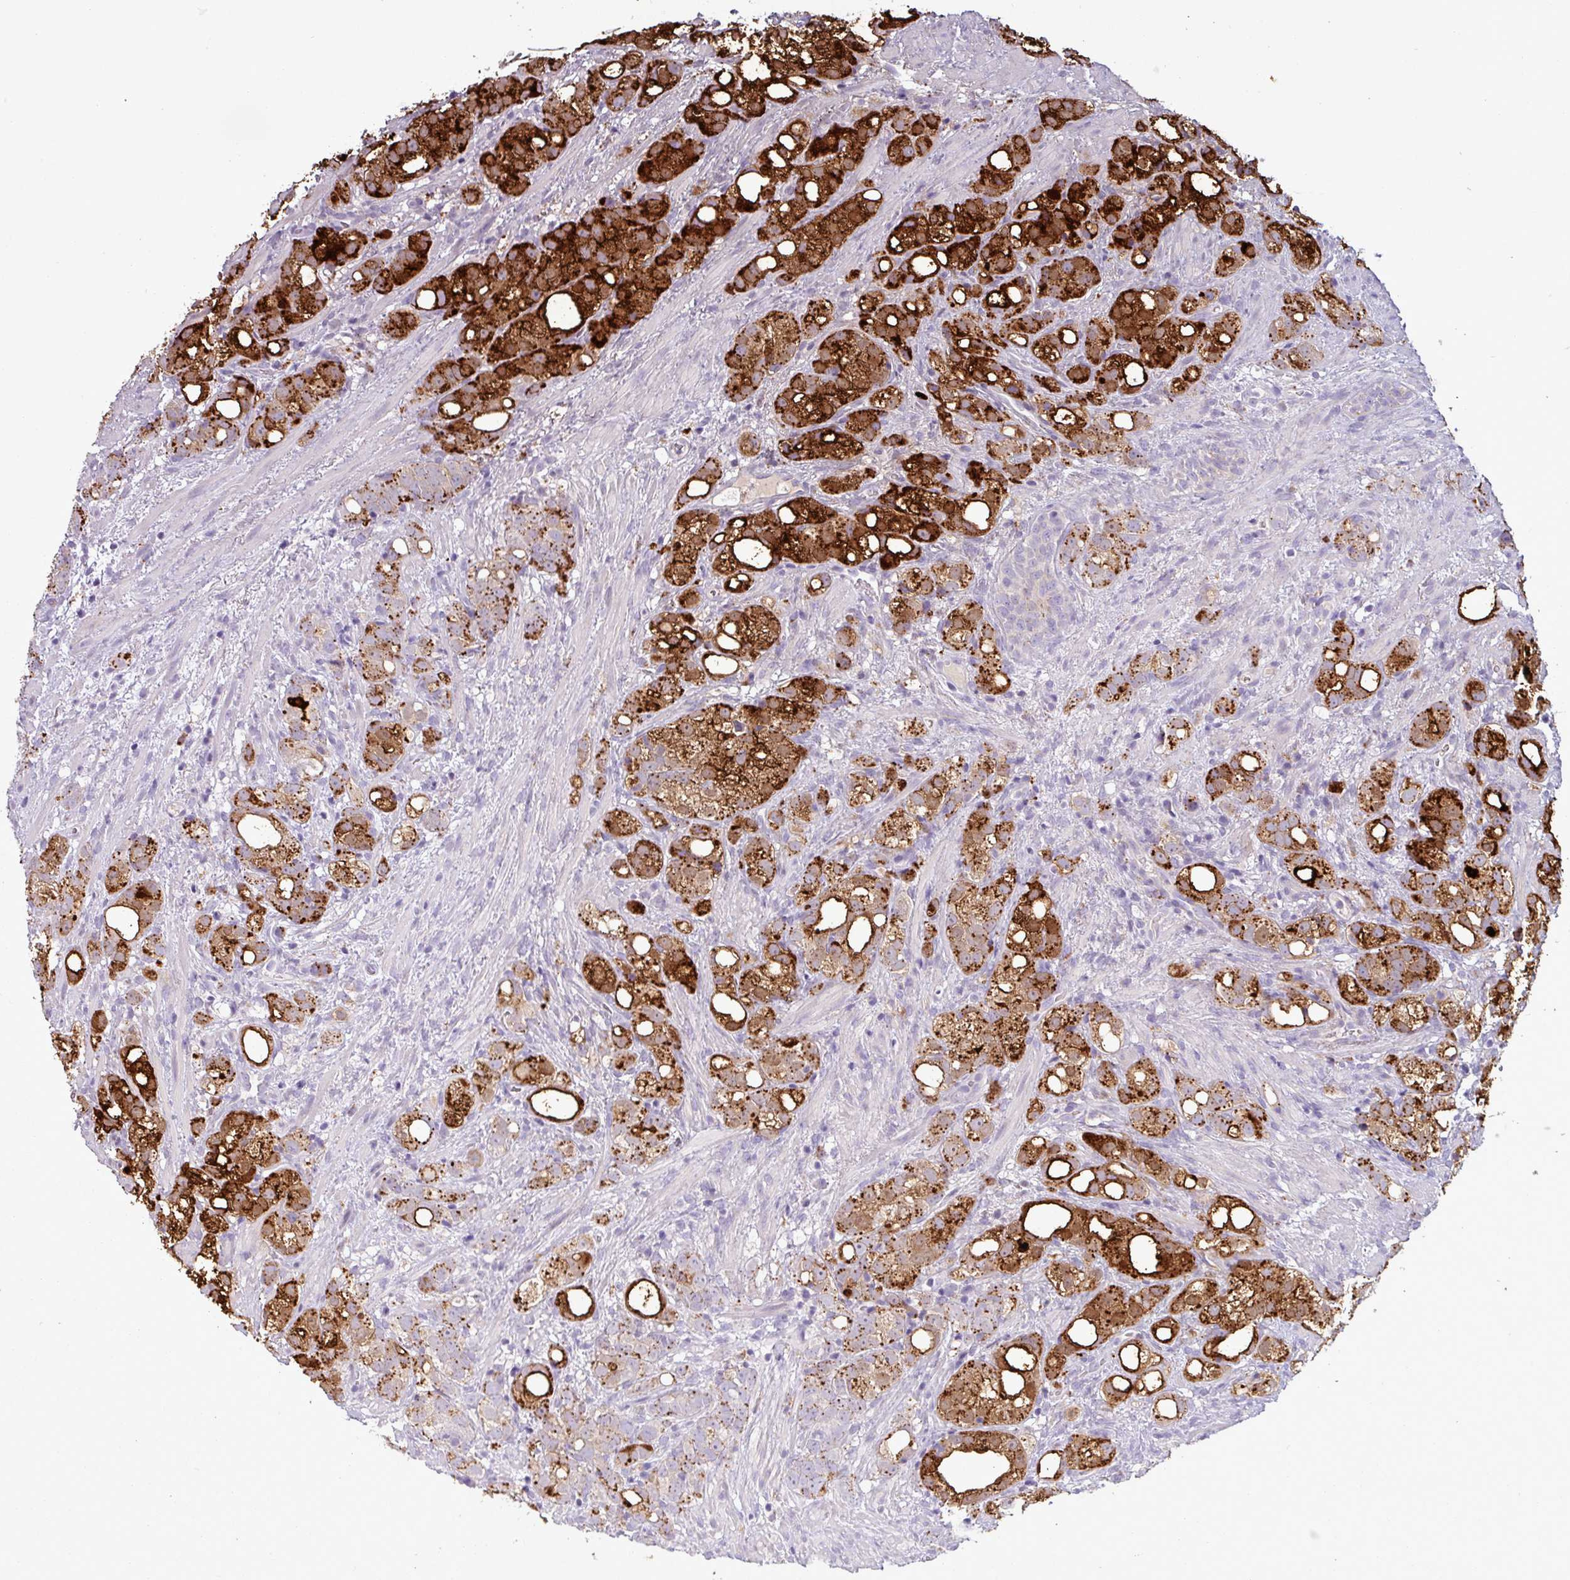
{"staining": {"intensity": "strong", "quantity": ">75%", "location": "cytoplasmic/membranous"}, "tissue": "prostate cancer", "cell_type": "Tumor cells", "image_type": "cancer", "snomed": [{"axis": "morphology", "description": "Adenocarcinoma, High grade"}, {"axis": "topography", "description": "Prostate"}], "caption": "Prostate cancer tissue displays strong cytoplasmic/membranous expression in approximately >75% of tumor cells, visualized by immunohistochemistry.", "gene": "C4B", "patient": {"sex": "male", "age": 82}}